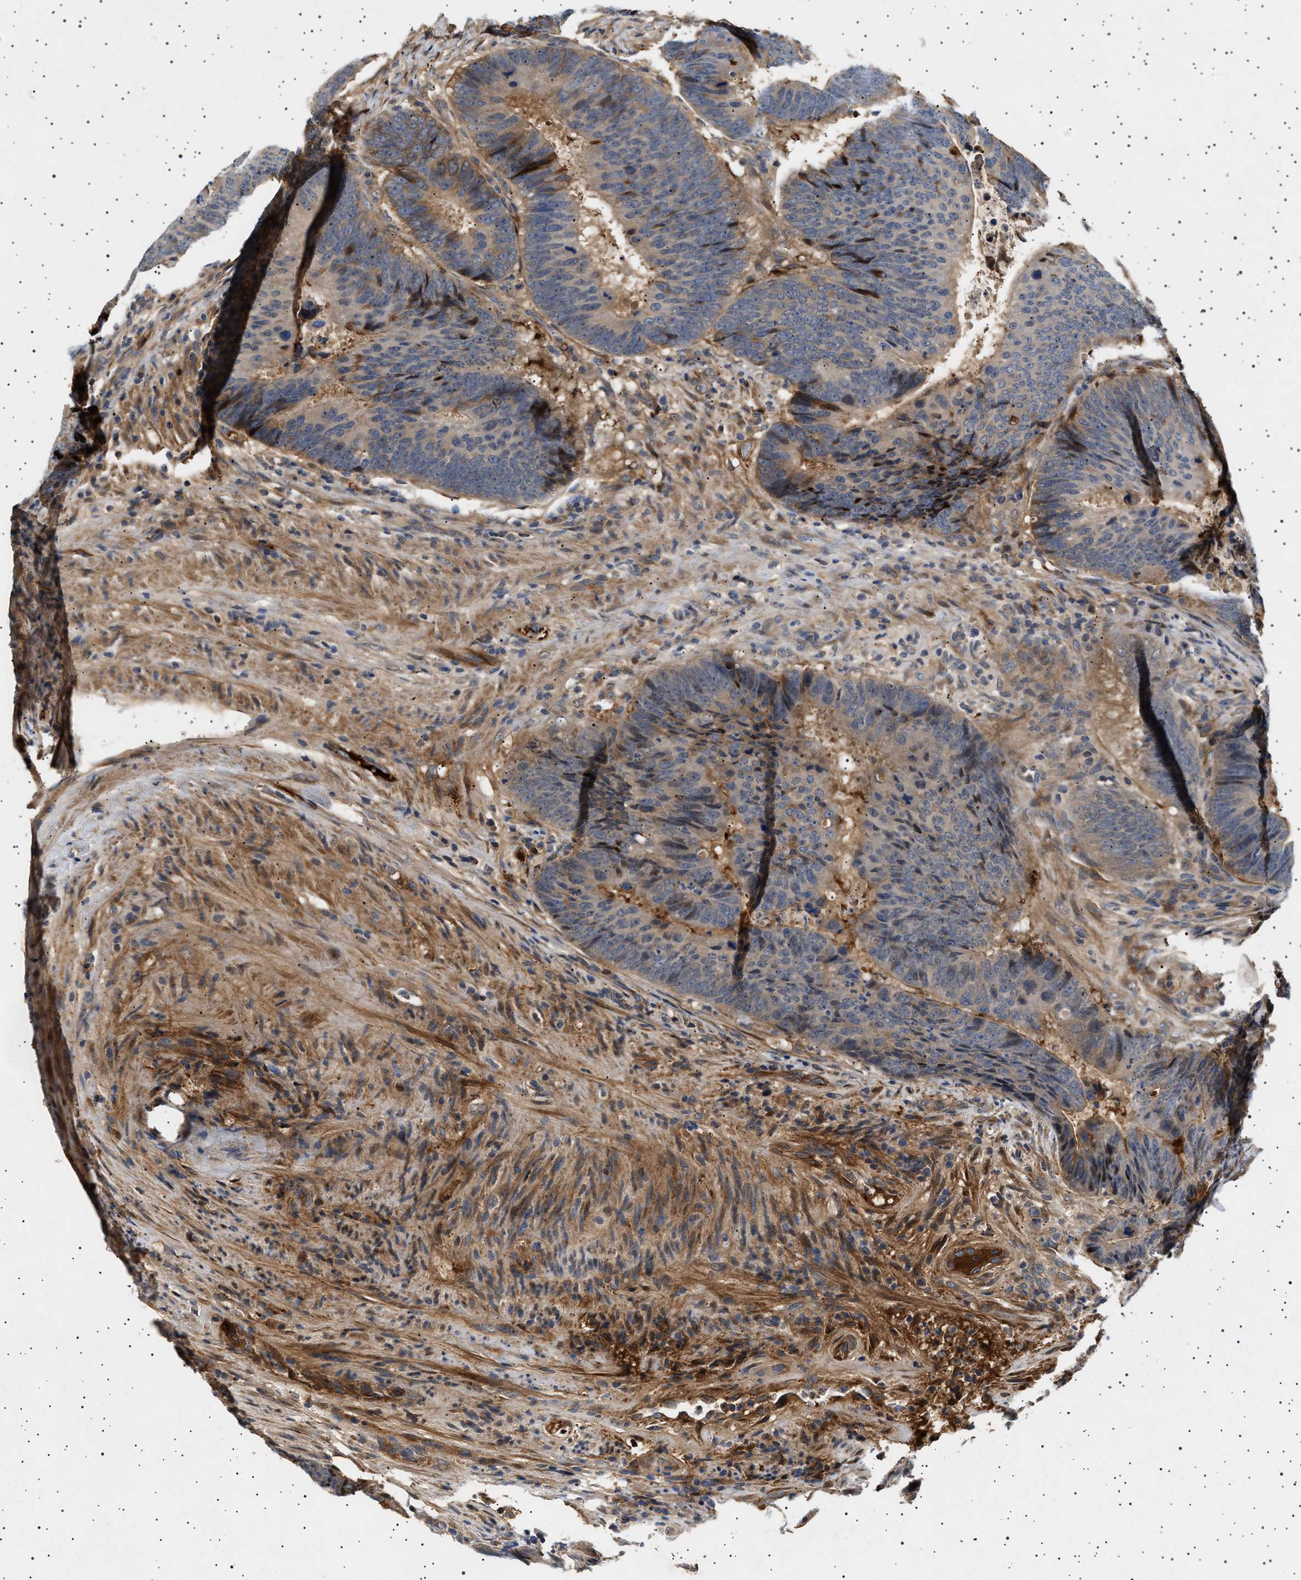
{"staining": {"intensity": "weak", "quantity": "<25%", "location": "cytoplasmic/membranous"}, "tissue": "colorectal cancer", "cell_type": "Tumor cells", "image_type": "cancer", "snomed": [{"axis": "morphology", "description": "Adenocarcinoma, NOS"}, {"axis": "topography", "description": "Colon"}], "caption": "High magnification brightfield microscopy of adenocarcinoma (colorectal) stained with DAB (3,3'-diaminobenzidine) (brown) and counterstained with hematoxylin (blue): tumor cells show no significant expression.", "gene": "FICD", "patient": {"sex": "male", "age": 56}}